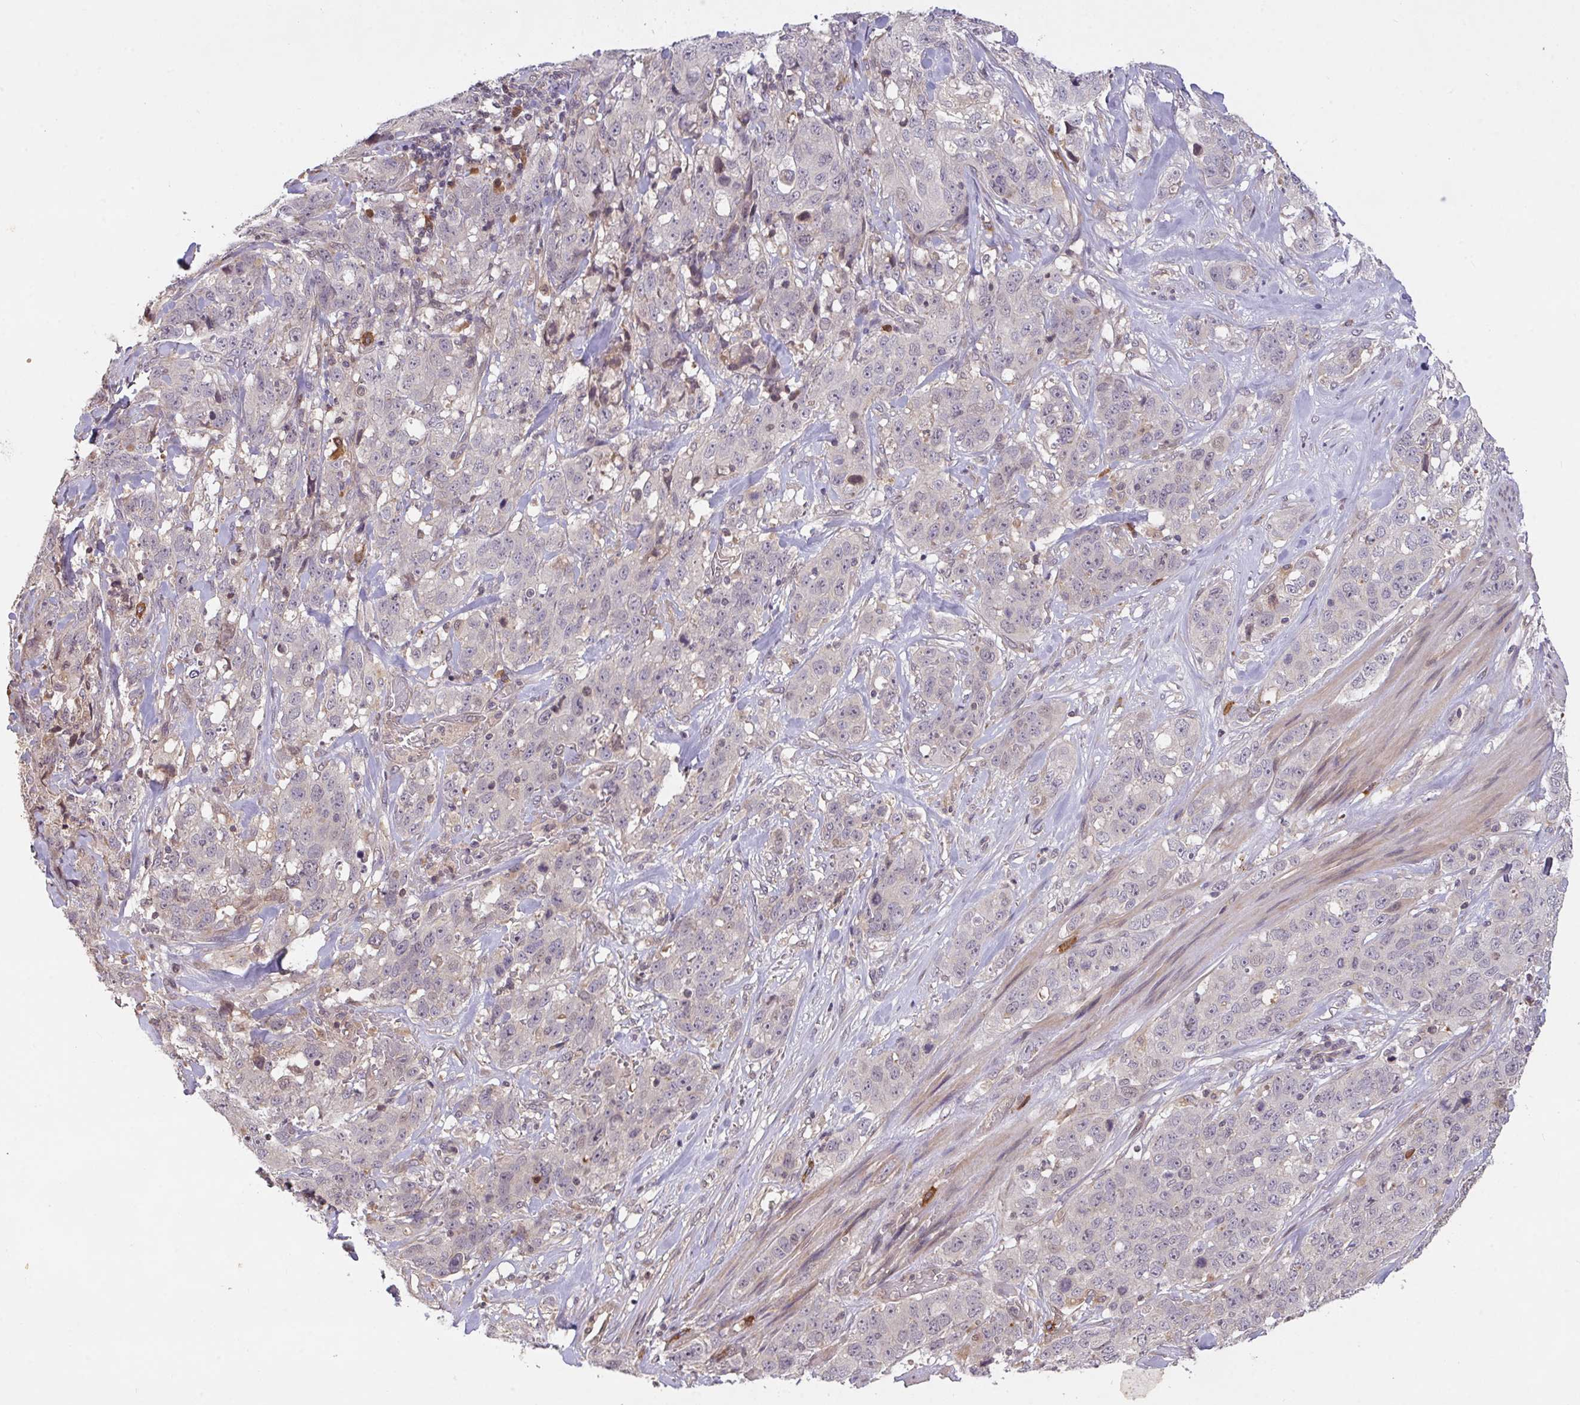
{"staining": {"intensity": "negative", "quantity": "none", "location": "none"}, "tissue": "stomach cancer", "cell_type": "Tumor cells", "image_type": "cancer", "snomed": [{"axis": "morphology", "description": "Adenocarcinoma, NOS"}, {"axis": "topography", "description": "Stomach"}], "caption": "DAB immunohistochemical staining of stomach adenocarcinoma exhibits no significant staining in tumor cells.", "gene": "FCER1A", "patient": {"sex": "male", "age": 48}}